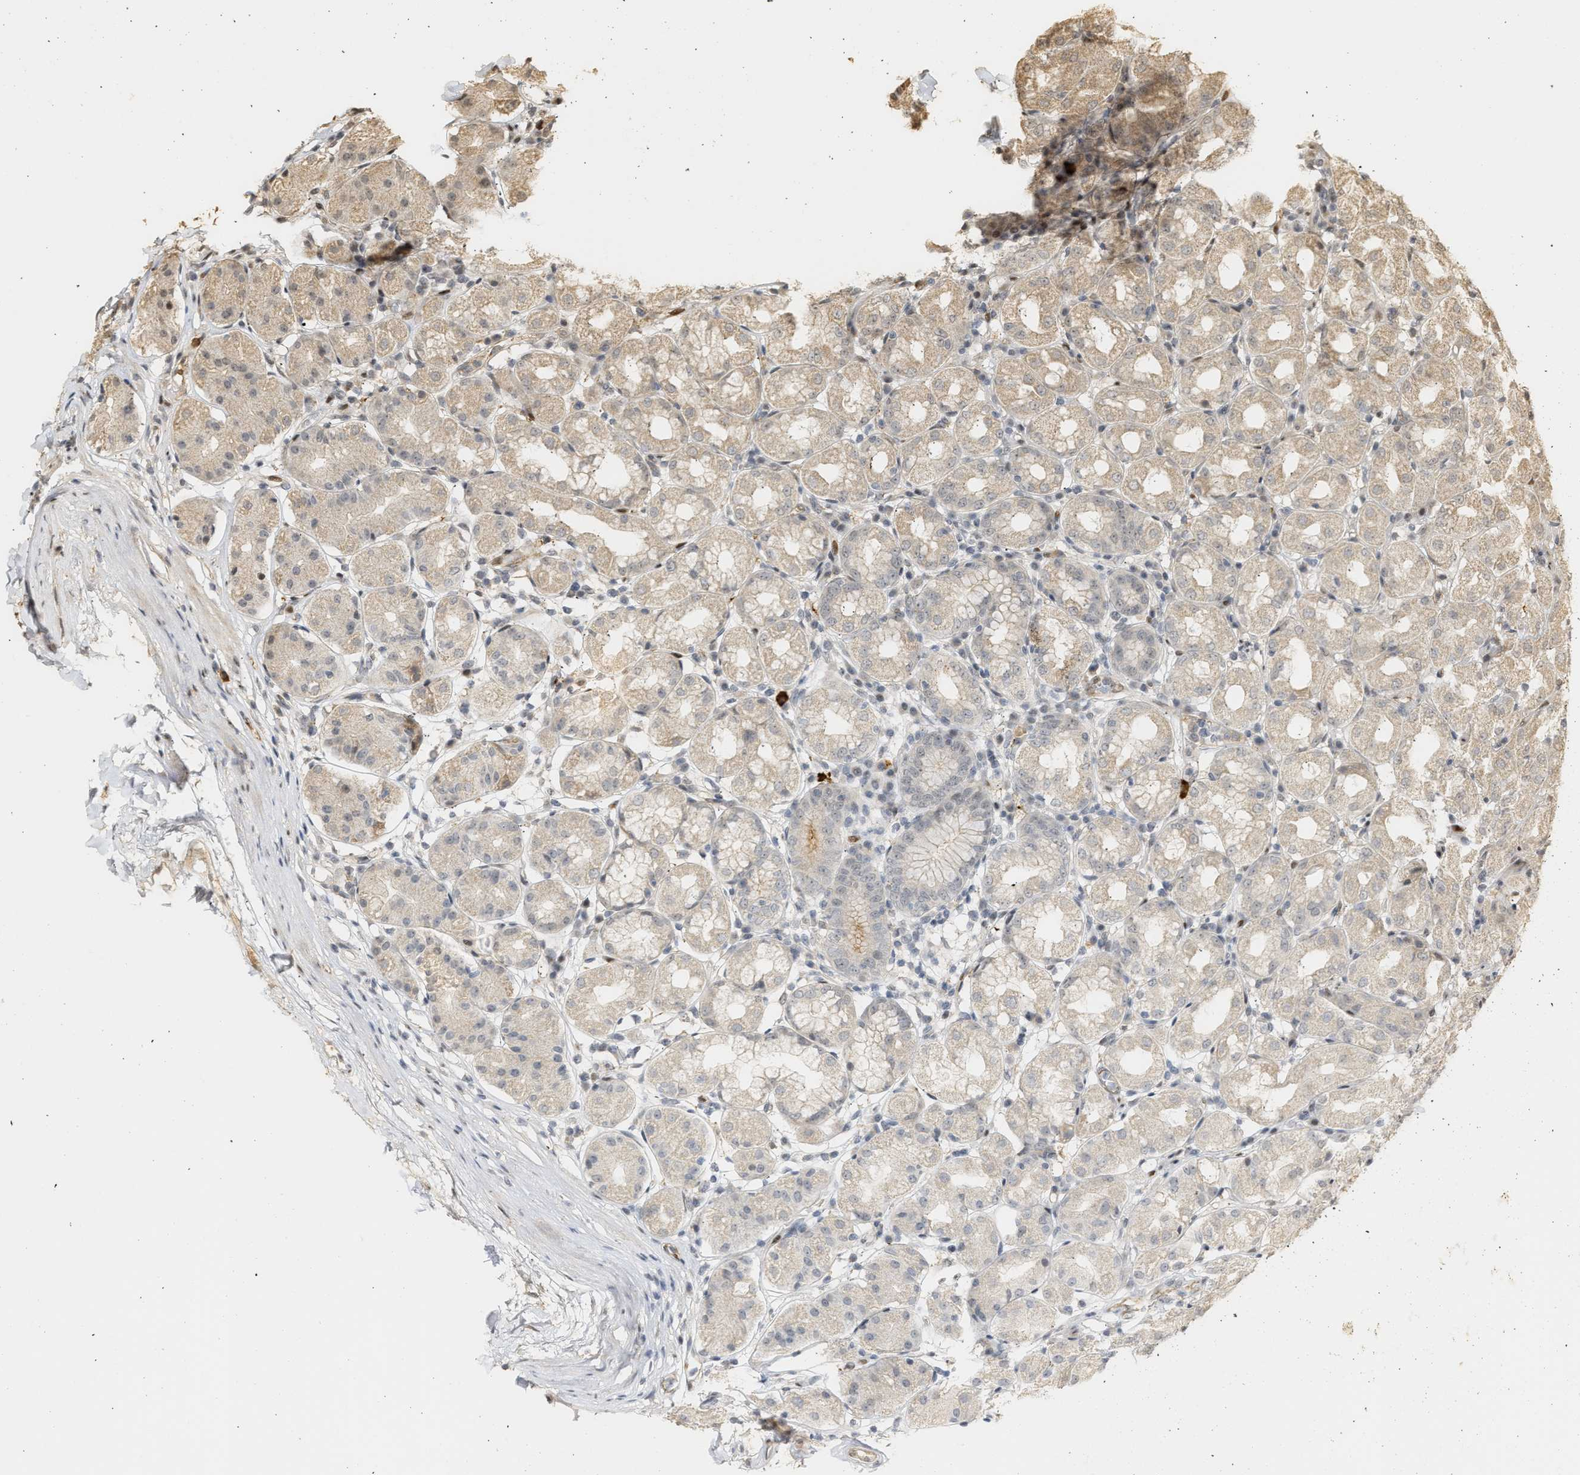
{"staining": {"intensity": "weak", "quantity": "<25%", "location": "cytoplasmic/membranous"}, "tissue": "stomach", "cell_type": "Glandular cells", "image_type": "normal", "snomed": [{"axis": "morphology", "description": "Normal tissue, NOS"}, {"axis": "topography", "description": "Stomach"}, {"axis": "topography", "description": "Stomach, lower"}], "caption": "The micrograph reveals no significant staining in glandular cells of stomach. (Brightfield microscopy of DAB IHC at high magnification).", "gene": "ZFAND5", "patient": {"sex": "female", "age": 56}}